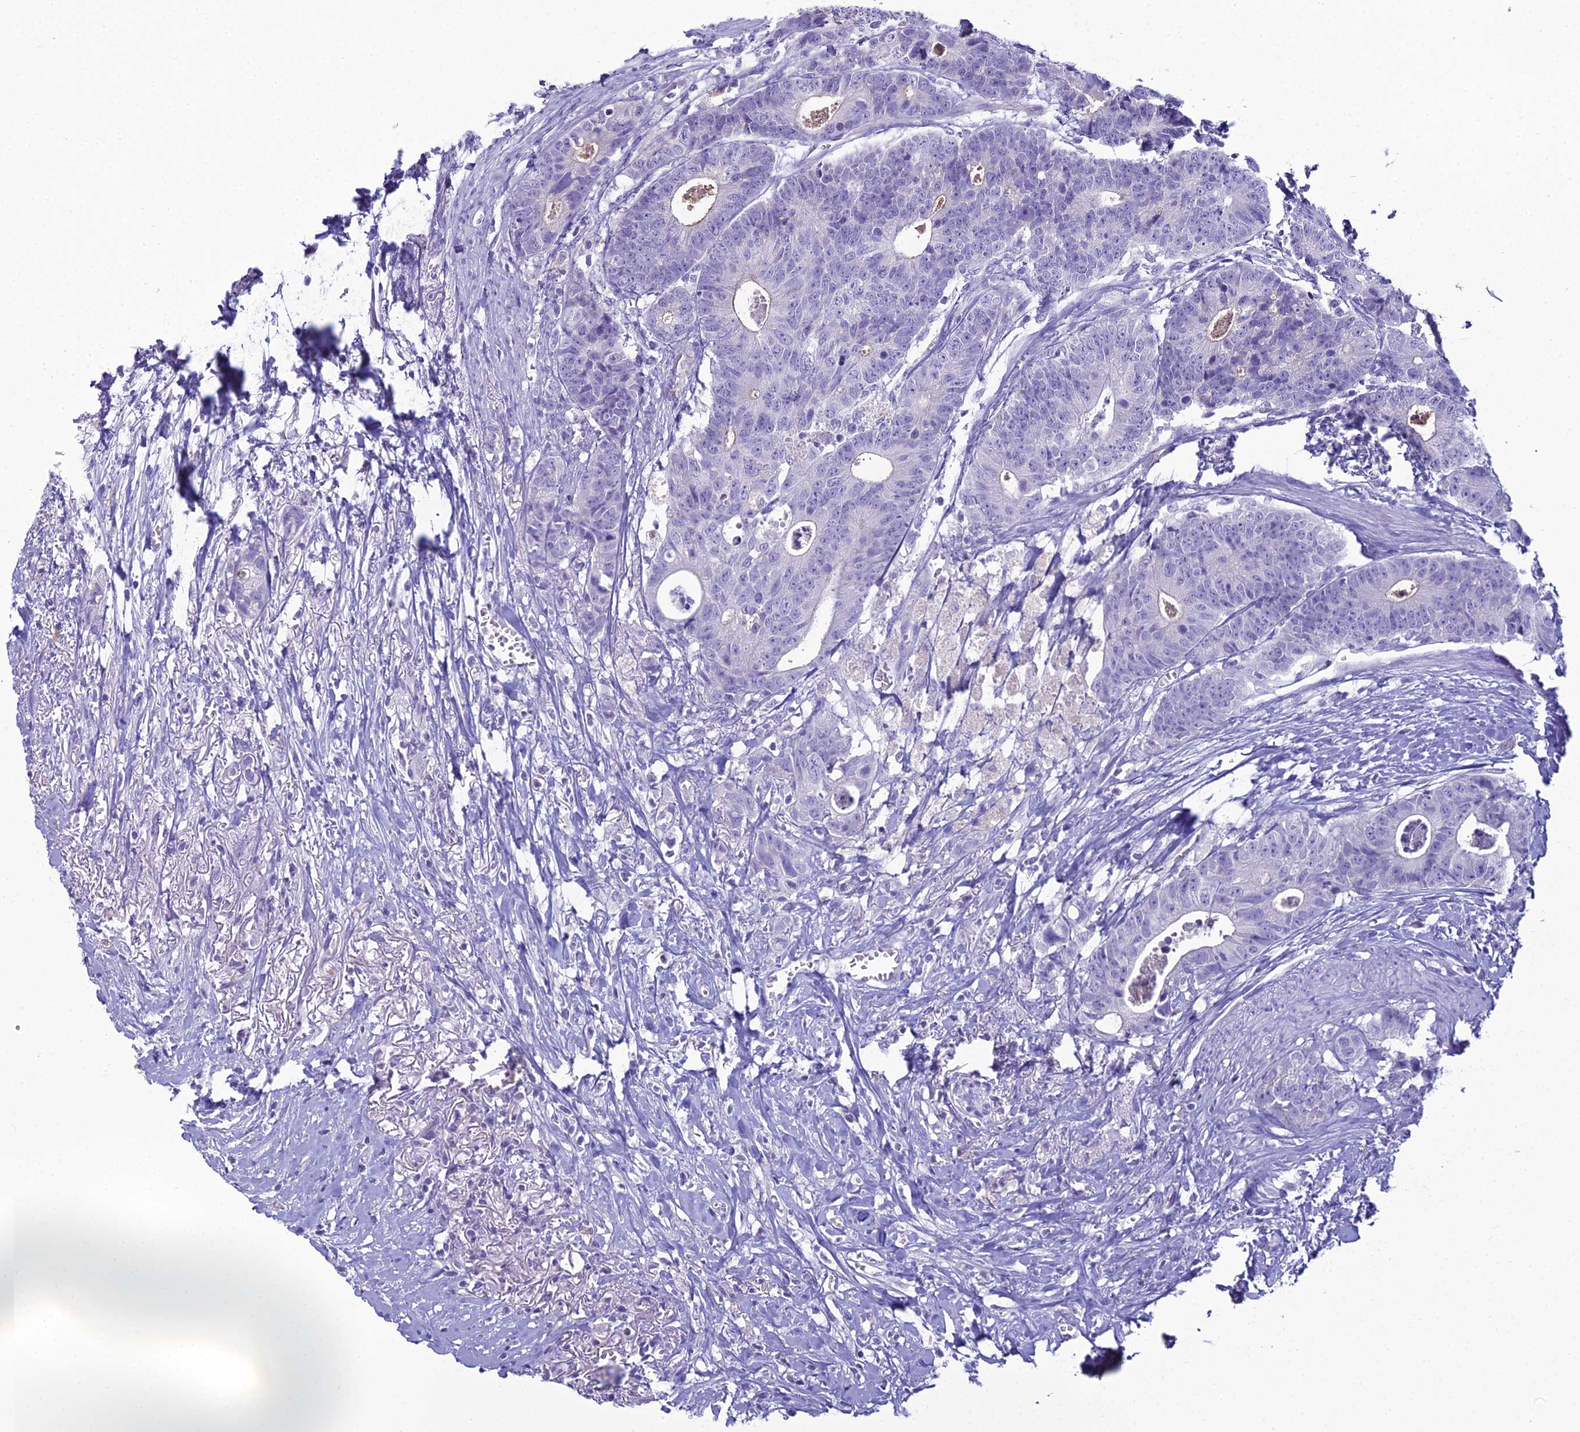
{"staining": {"intensity": "negative", "quantity": "none", "location": "none"}, "tissue": "colorectal cancer", "cell_type": "Tumor cells", "image_type": "cancer", "snomed": [{"axis": "morphology", "description": "Adenocarcinoma, NOS"}, {"axis": "topography", "description": "Colon"}], "caption": "DAB (3,3'-diaminobenzidine) immunohistochemical staining of human colorectal cancer (adenocarcinoma) shows no significant positivity in tumor cells. (DAB (3,3'-diaminobenzidine) IHC, high magnification).", "gene": "ACE", "patient": {"sex": "female", "age": 57}}